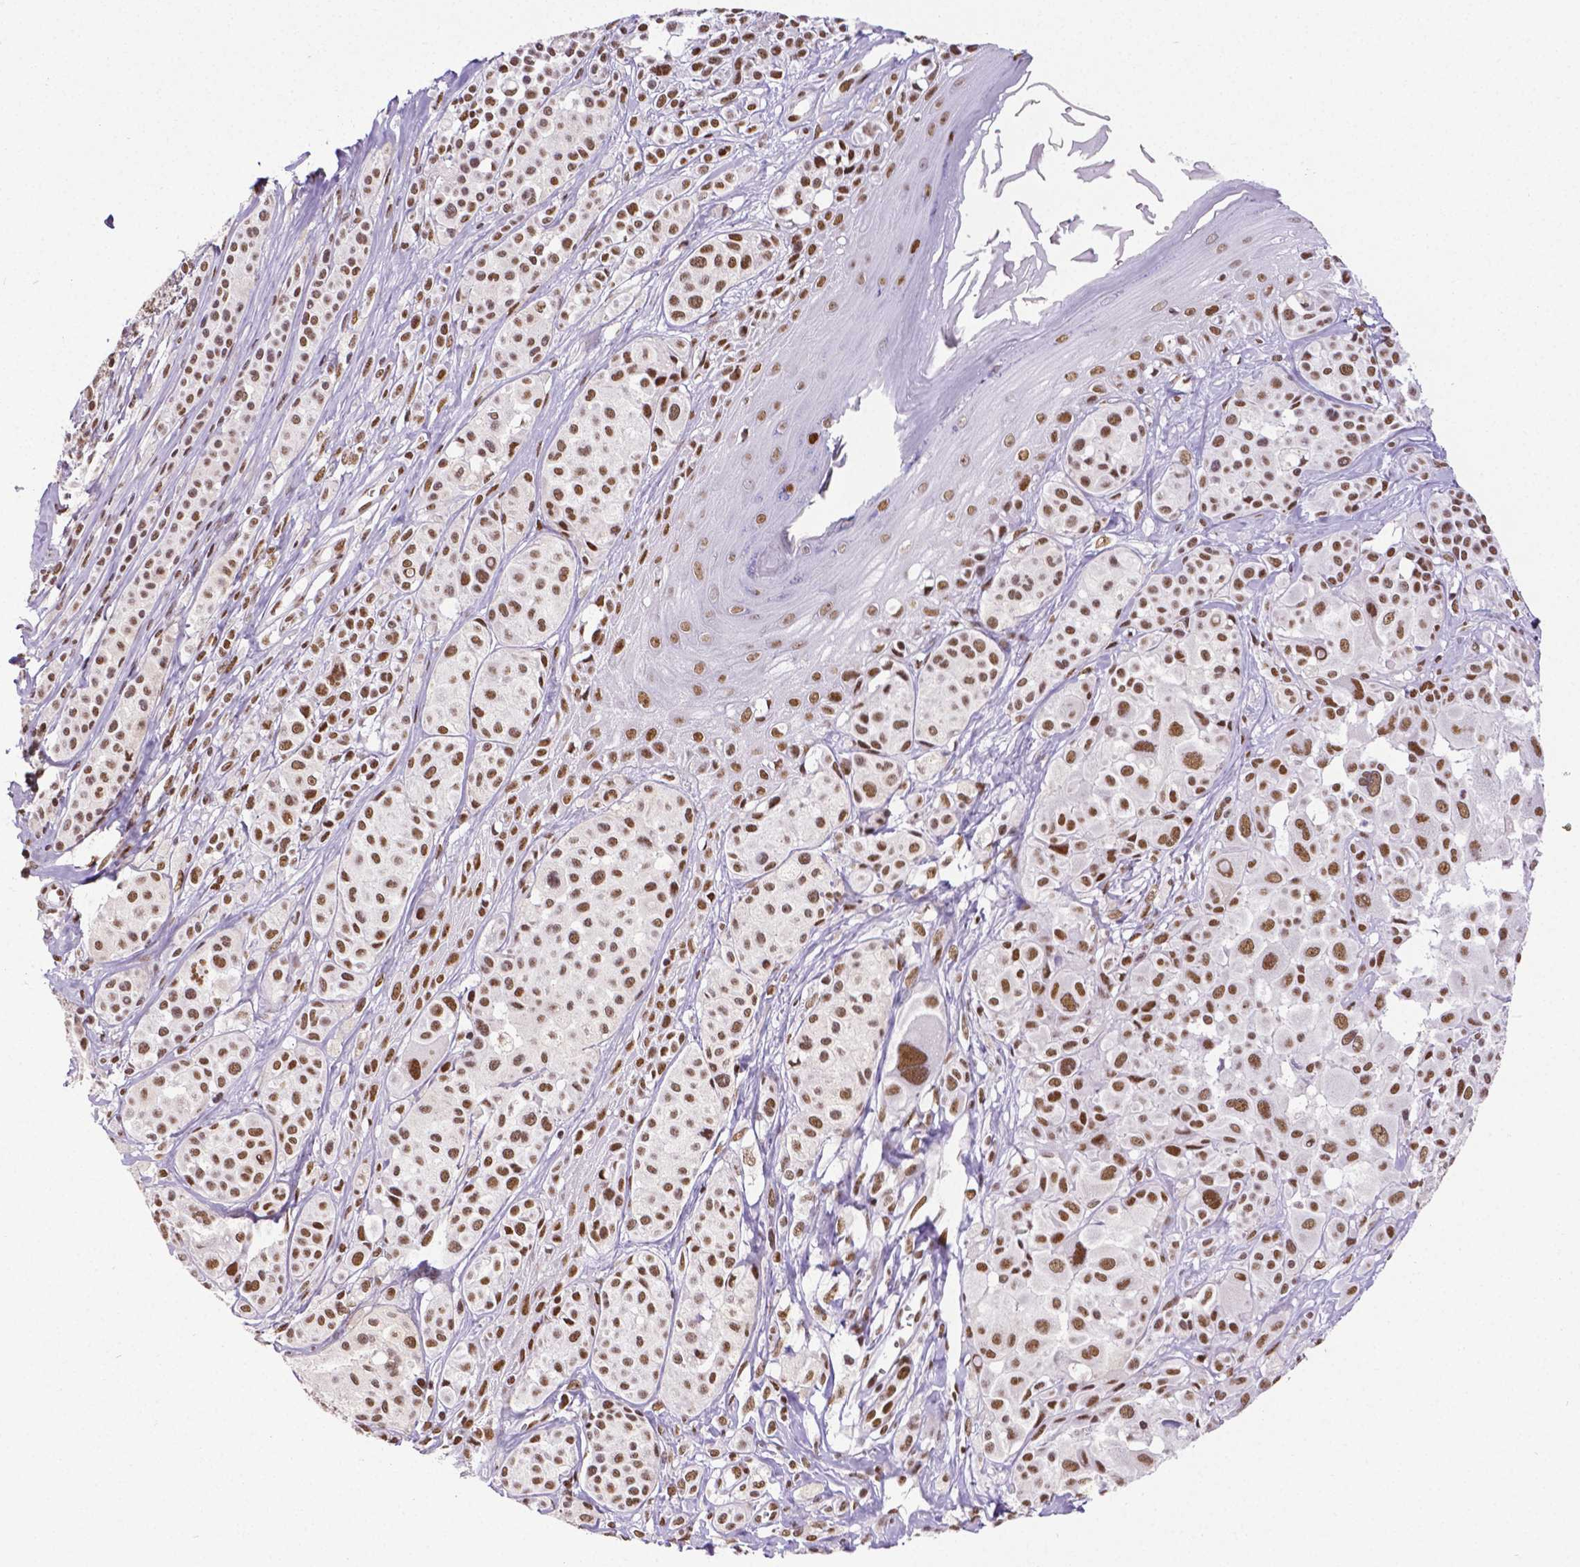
{"staining": {"intensity": "strong", "quantity": ">75%", "location": "nuclear"}, "tissue": "melanoma", "cell_type": "Tumor cells", "image_type": "cancer", "snomed": [{"axis": "morphology", "description": "Malignant melanoma, NOS"}, {"axis": "topography", "description": "Skin"}], "caption": "Malignant melanoma stained with immunohistochemistry (IHC) shows strong nuclear positivity in about >75% of tumor cells.", "gene": "REST", "patient": {"sex": "male", "age": 77}}